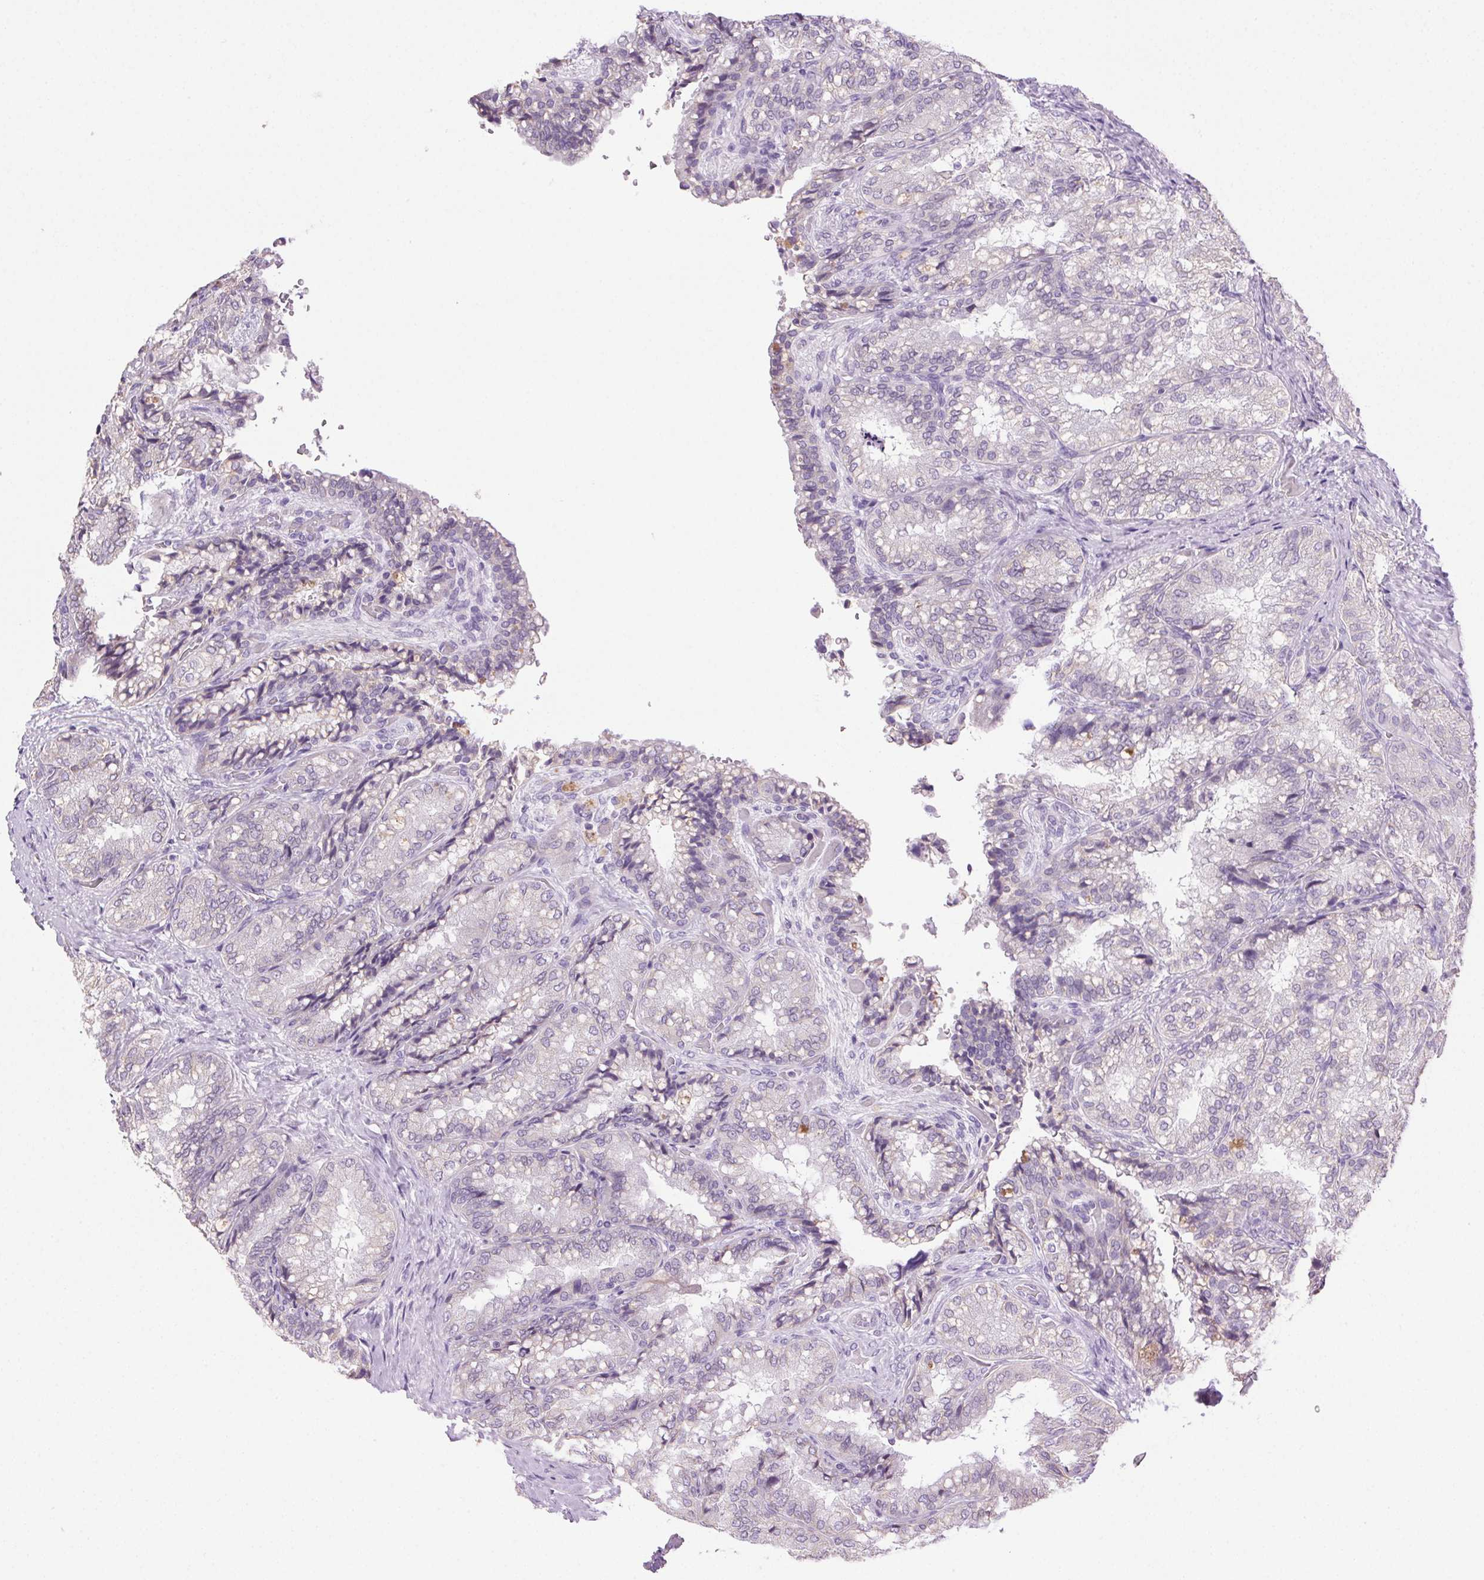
{"staining": {"intensity": "negative", "quantity": "none", "location": "none"}, "tissue": "seminal vesicle", "cell_type": "Glandular cells", "image_type": "normal", "snomed": [{"axis": "morphology", "description": "Normal tissue, NOS"}, {"axis": "topography", "description": "Seminal veicle"}], "caption": "Immunohistochemistry (IHC) of normal human seminal vesicle reveals no staining in glandular cells.", "gene": "CLDN10", "patient": {"sex": "male", "age": 57}}